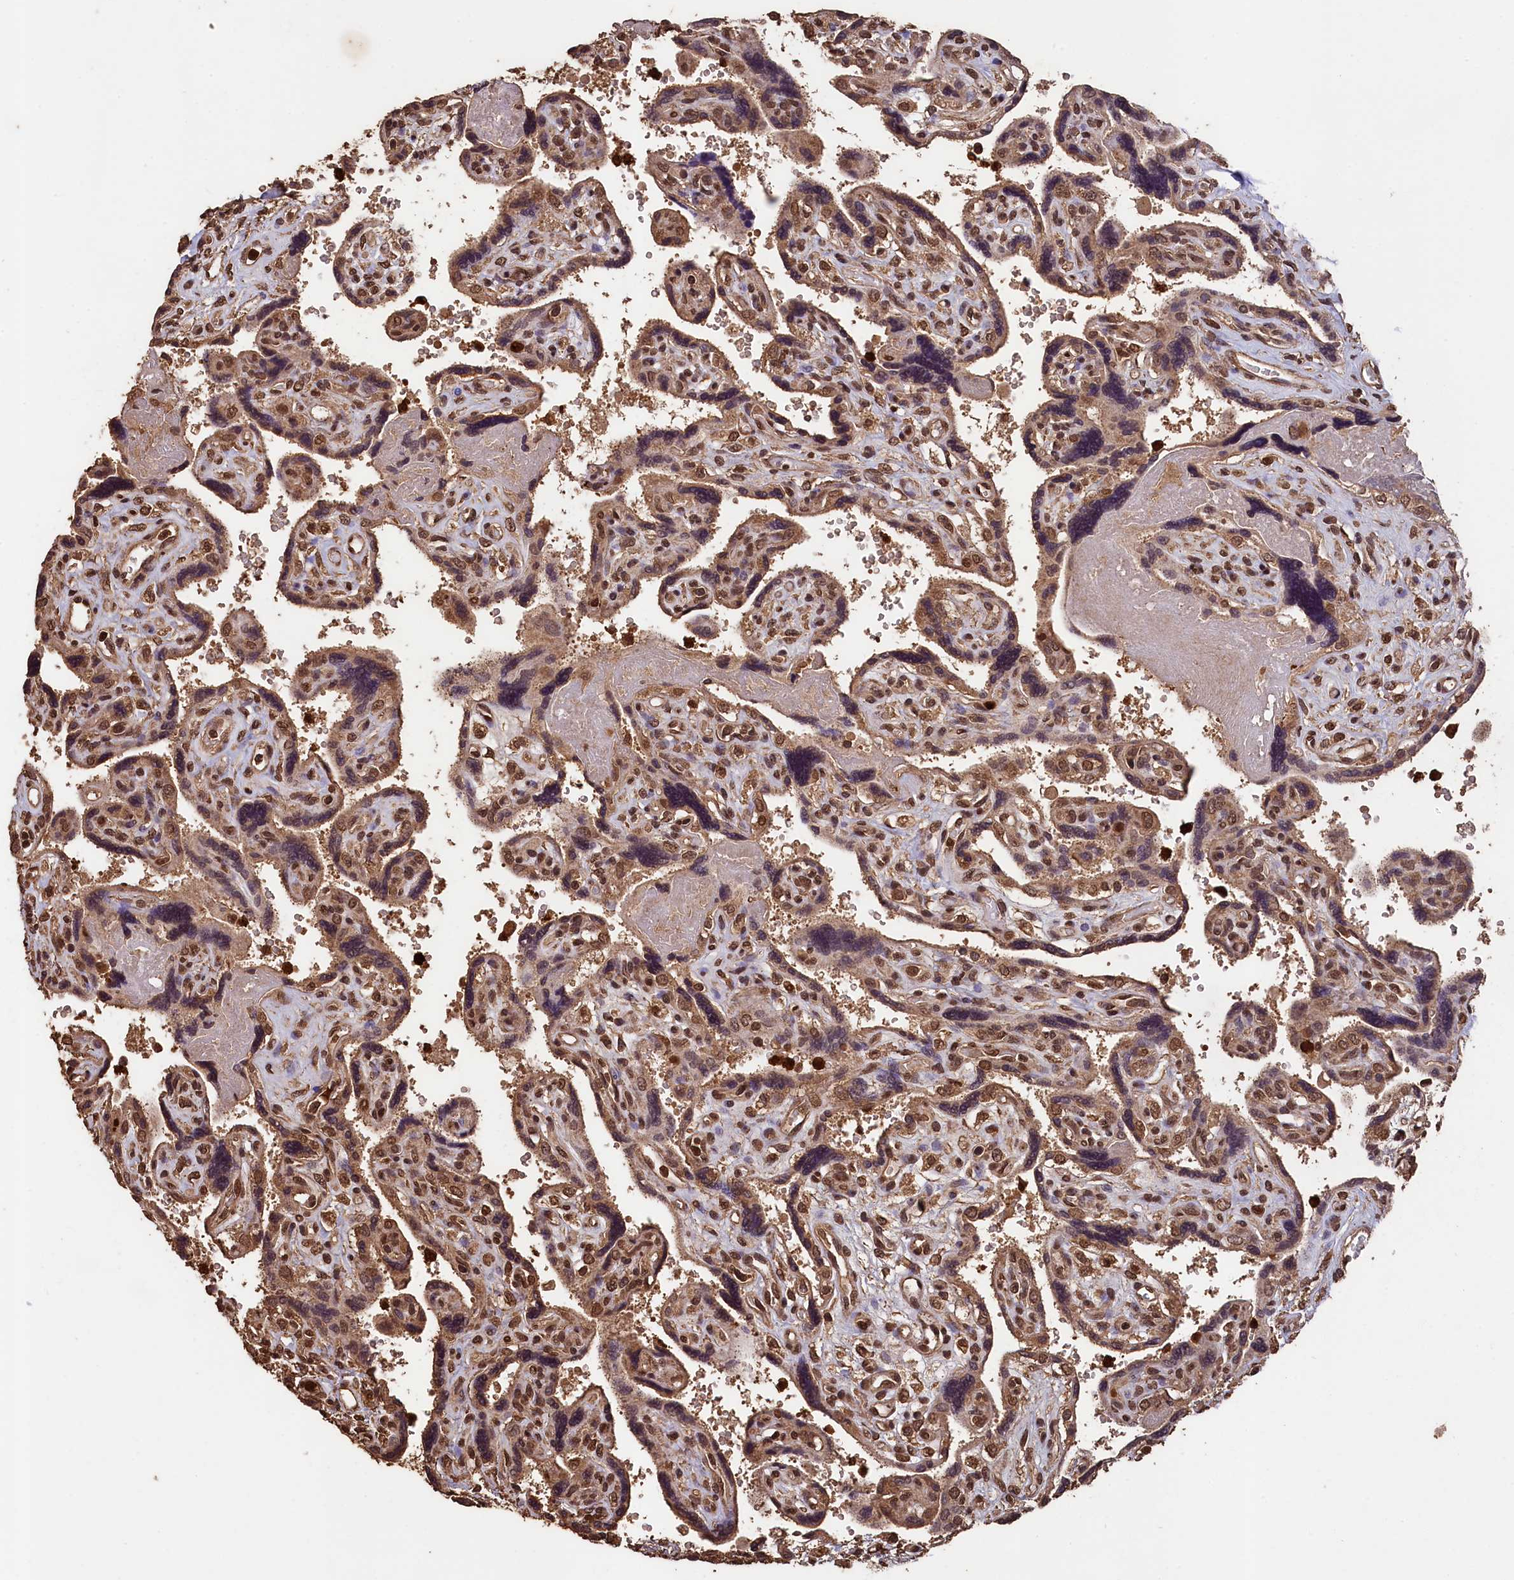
{"staining": {"intensity": "moderate", "quantity": ">75%", "location": "cytoplasmic/membranous,nuclear"}, "tissue": "placenta", "cell_type": "Trophoblastic cells", "image_type": "normal", "snomed": [{"axis": "morphology", "description": "Normal tissue, NOS"}, {"axis": "topography", "description": "Placenta"}], "caption": "This is an image of immunohistochemistry staining of normal placenta, which shows moderate expression in the cytoplasmic/membranous,nuclear of trophoblastic cells.", "gene": "CEP57L1", "patient": {"sex": "female", "age": 39}}